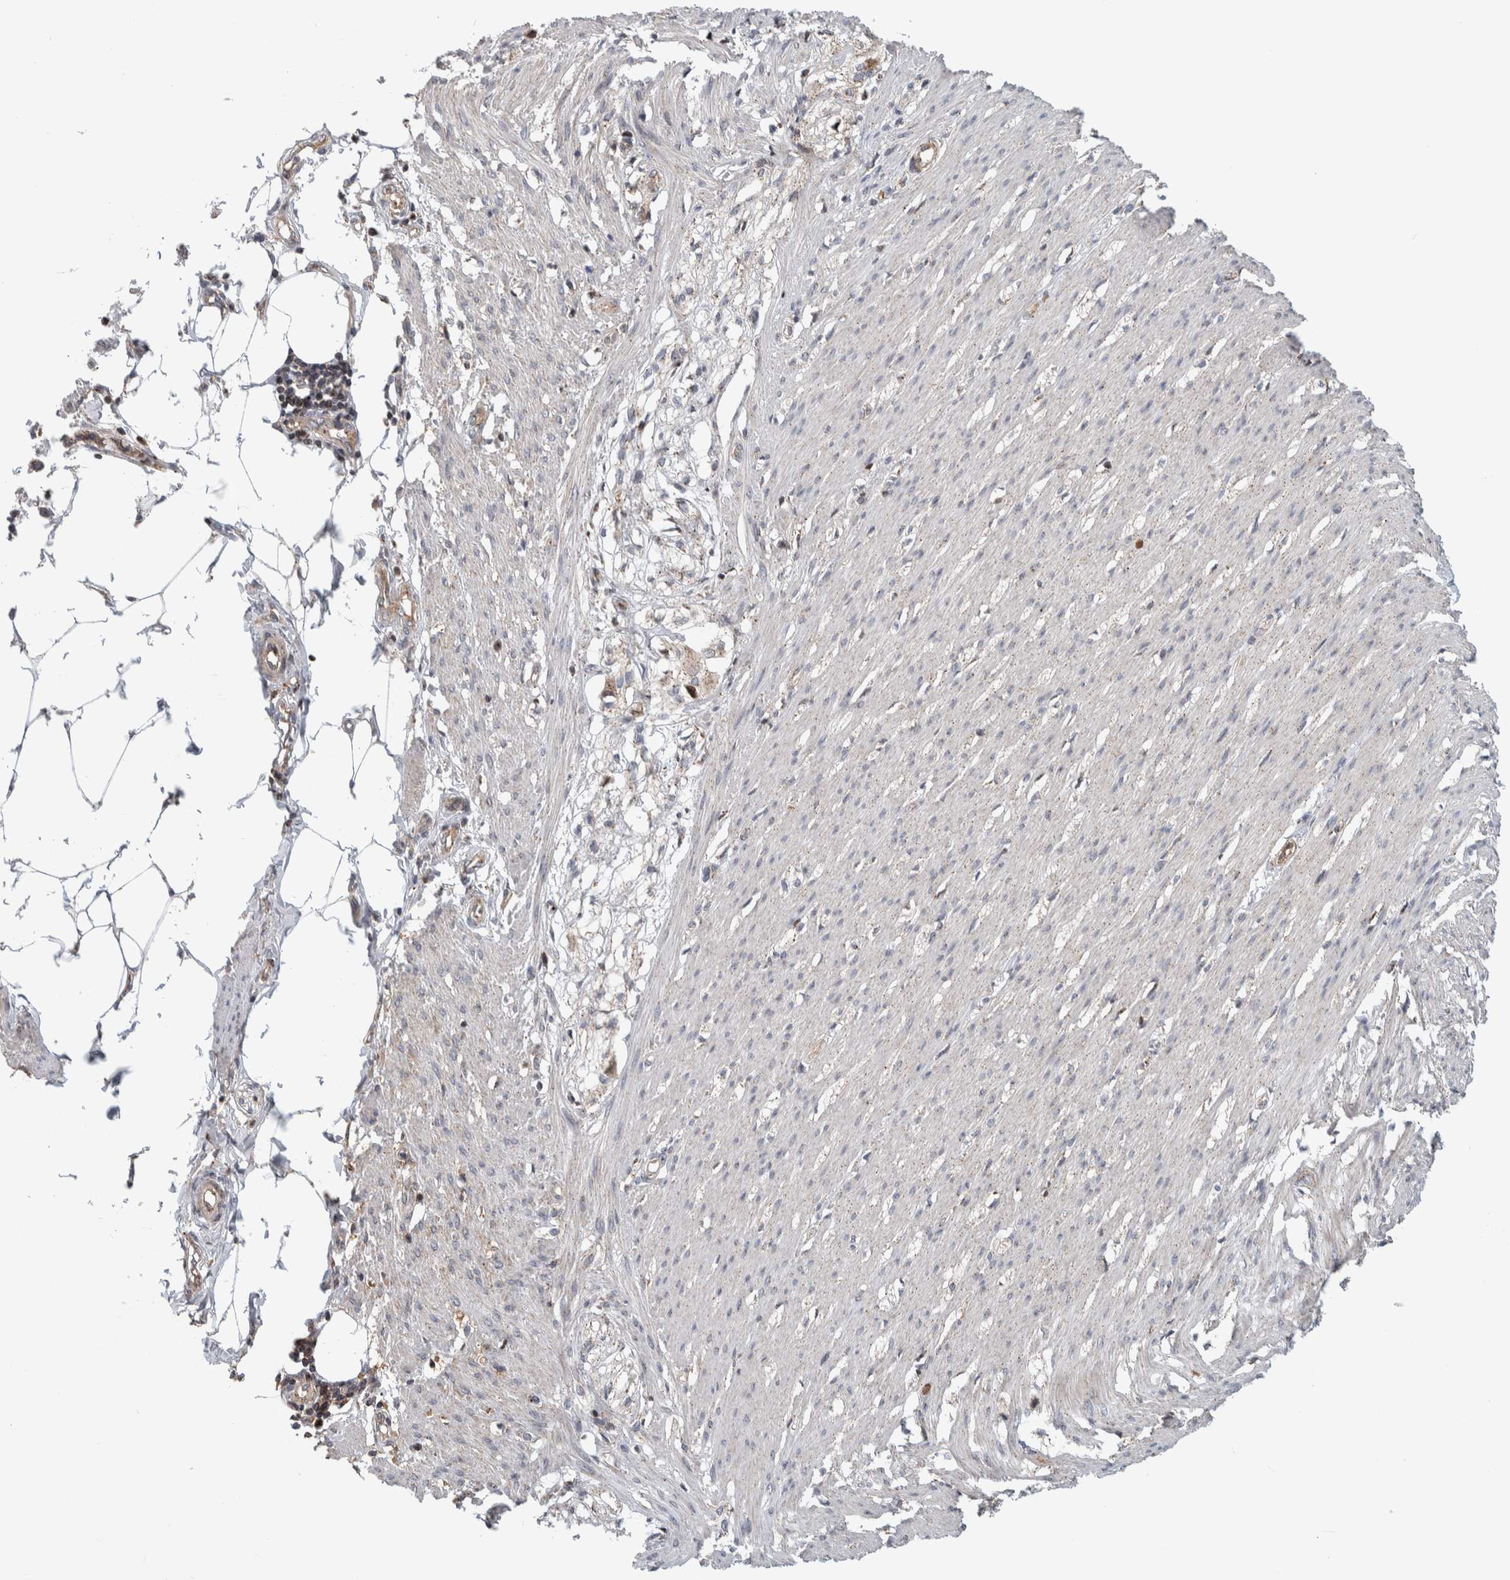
{"staining": {"intensity": "weak", "quantity": "25%-75%", "location": "cytoplasmic/membranous"}, "tissue": "smooth muscle", "cell_type": "Smooth muscle cells", "image_type": "normal", "snomed": [{"axis": "morphology", "description": "Normal tissue, NOS"}, {"axis": "morphology", "description": "Adenocarcinoma, NOS"}, {"axis": "topography", "description": "Smooth muscle"}, {"axis": "topography", "description": "Colon"}], "caption": "Weak cytoplasmic/membranous protein expression is appreciated in approximately 25%-75% of smooth muscle cells in smooth muscle. The staining was performed using DAB (3,3'-diaminobenzidine) to visualize the protein expression in brown, while the nuclei were stained in blue with hematoxylin (Magnification: 20x).", "gene": "MSL1", "patient": {"sex": "male", "age": 14}}